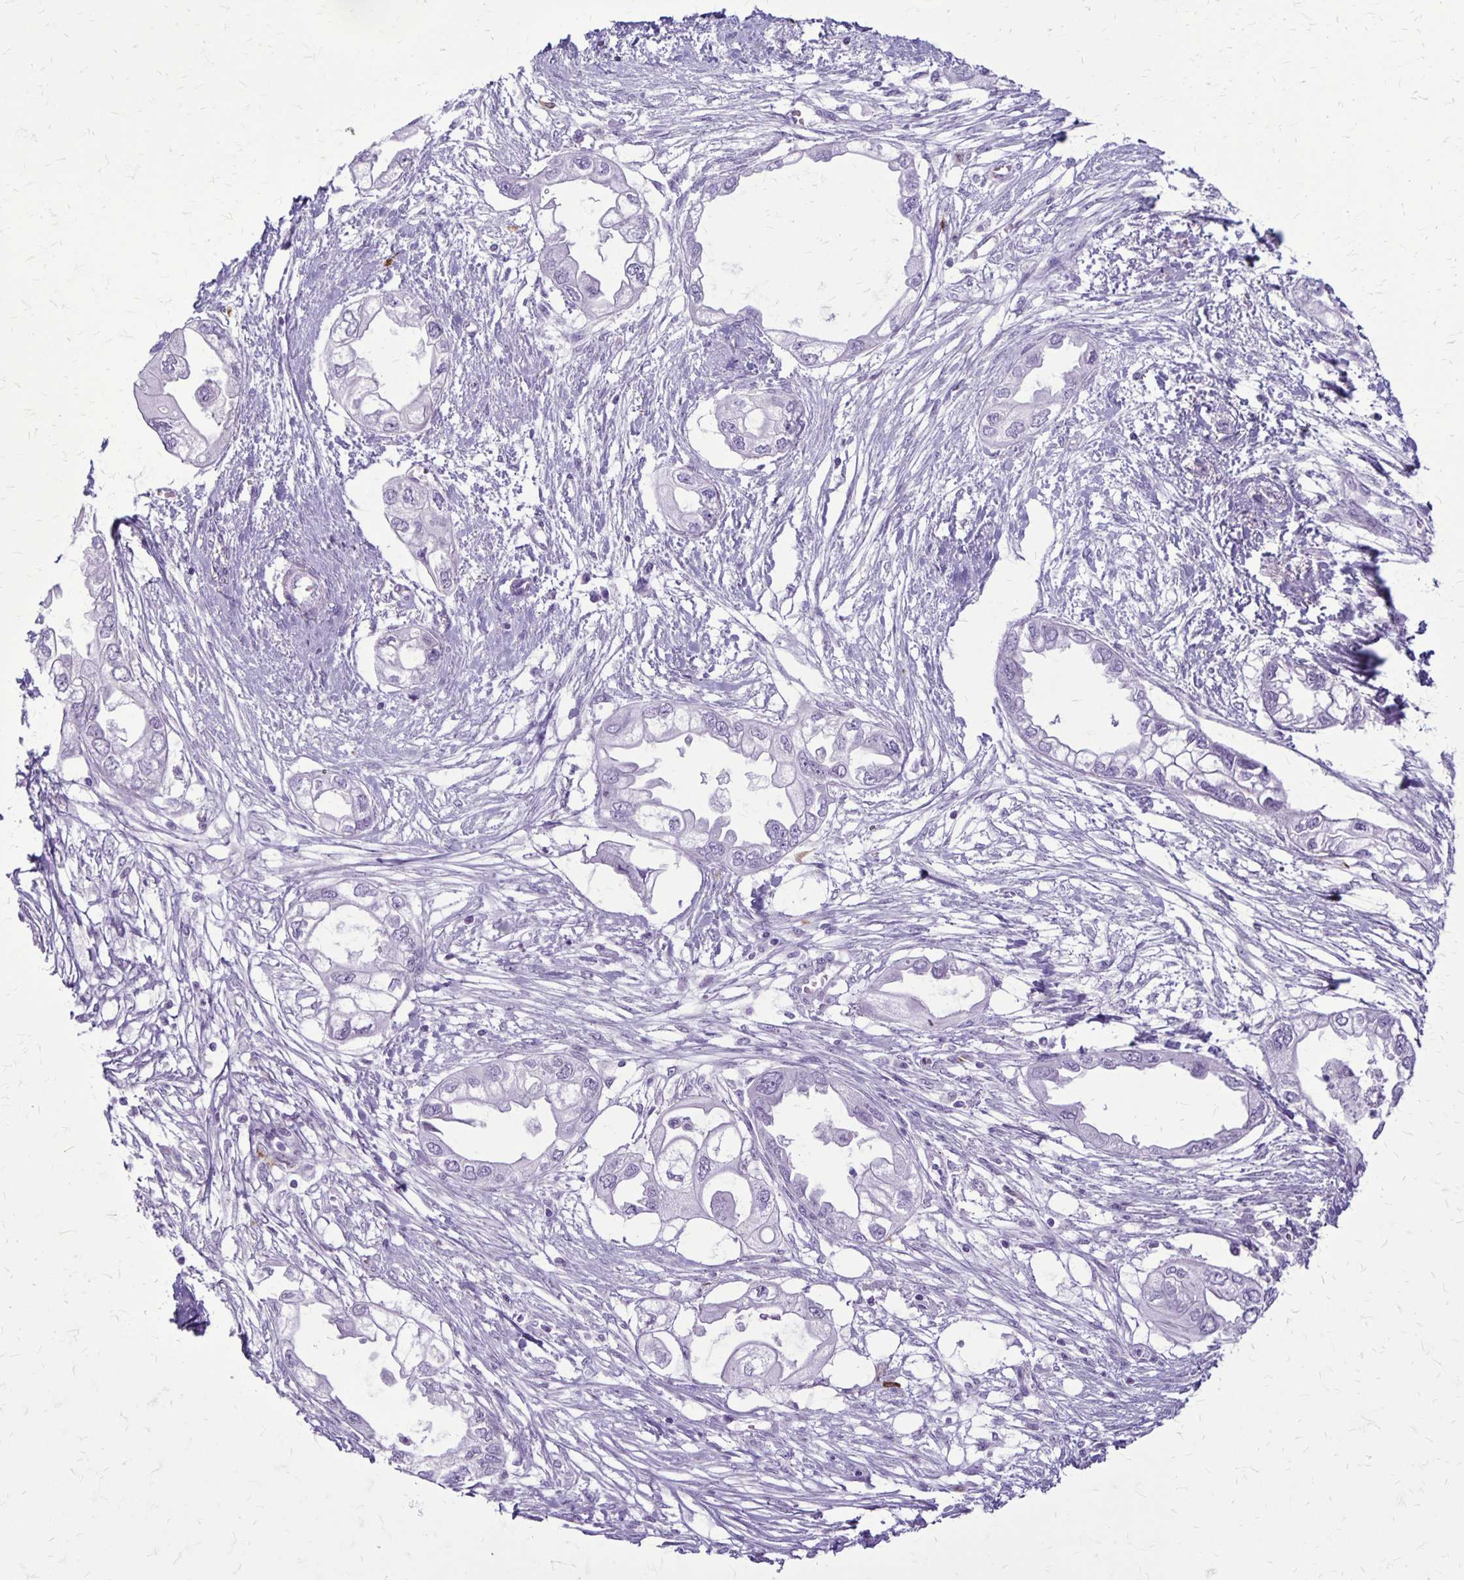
{"staining": {"intensity": "negative", "quantity": "none", "location": "none"}, "tissue": "endometrial cancer", "cell_type": "Tumor cells", "image_type": "cancer", "snomed": [{"axis": "morphology", "description": "Adenocarcinoma, NOS"}, {"axis": "morphology", "description": "Adenocarcinoma, metastatic, NOS"}, {"axis": "topography", "description": "Adipose tissue"}, {"axis": "topography", "description": "Endometrium"}], "caption": "A photomicrograph of human endometrial adenocarcinoma is negative for staining in tumor cells. (Brightfield microscopy of DAB (3,3'-diaminobenzidine) immunohistochemistry at high magnification).", "gene": "RTN1", "patient": {"sex": "female", "age": 67}}